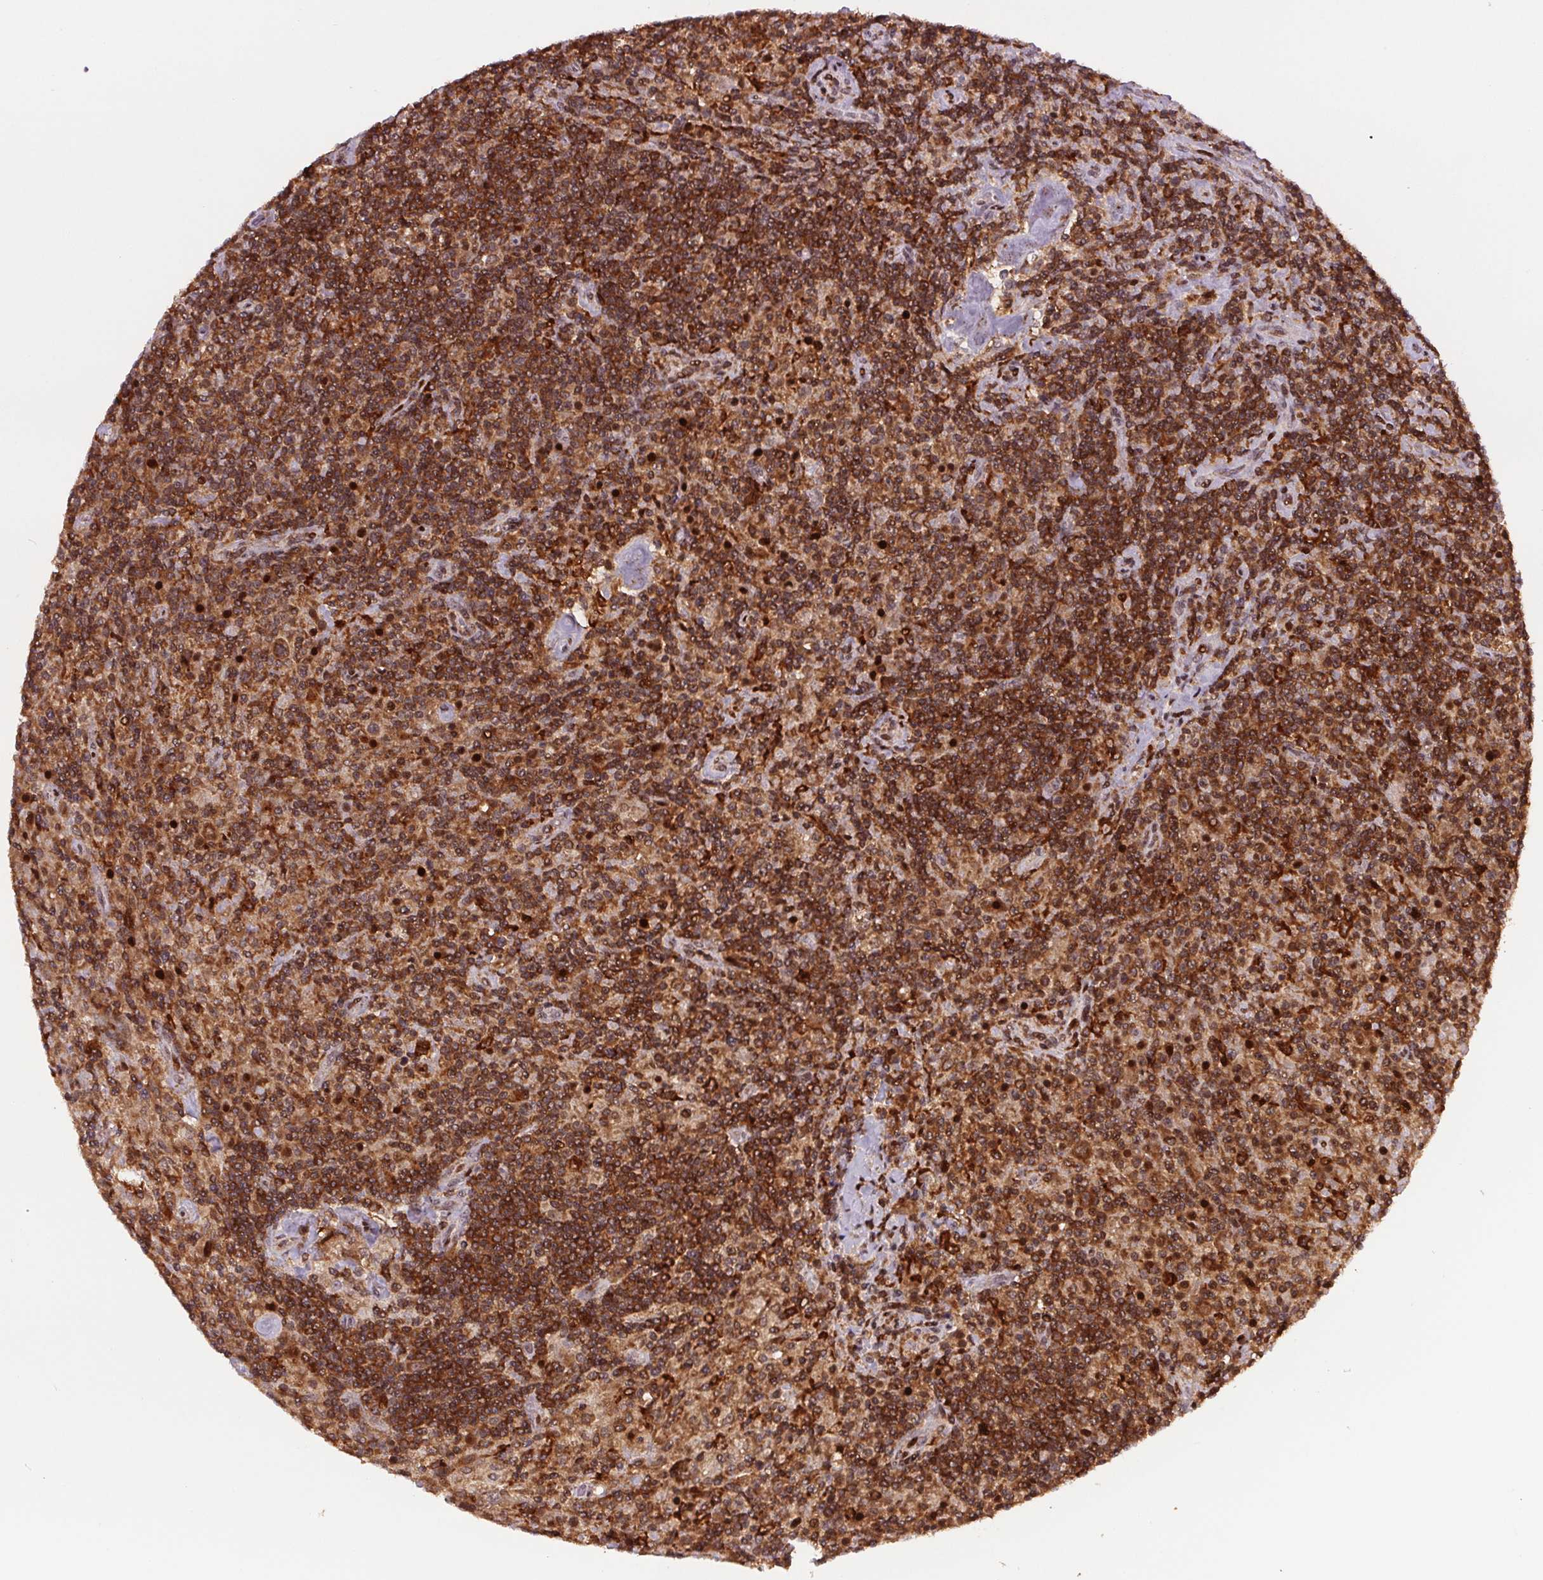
{"staining": {"intensity": "moderate", "quantity": "25%-75%", "location": "cytoplasmic/membranous,nuclear"}, "tissue": "lymphoma", "cell_type": "Tumor cells", "image_type": "cancer", "snomed": [{"axis": "morphology", "description": "Hodgkin's disease, NOS"}, {"axis": "topography", "description": "Lymph node"}], "caption": "Protein staining of lymphoma tissue reveals moderate cytoplasmic/membranous and nuclear positivity in approximately 25%-75% of tumor cells. The staining was performed using DAB (3,3'-diaminobenzidine), with brown indicating positive protein expression. Nuclei are stained blue with hematoxylin.", "gene": "SNRNP35", "patient": {"sex": "male", "age": 70}}